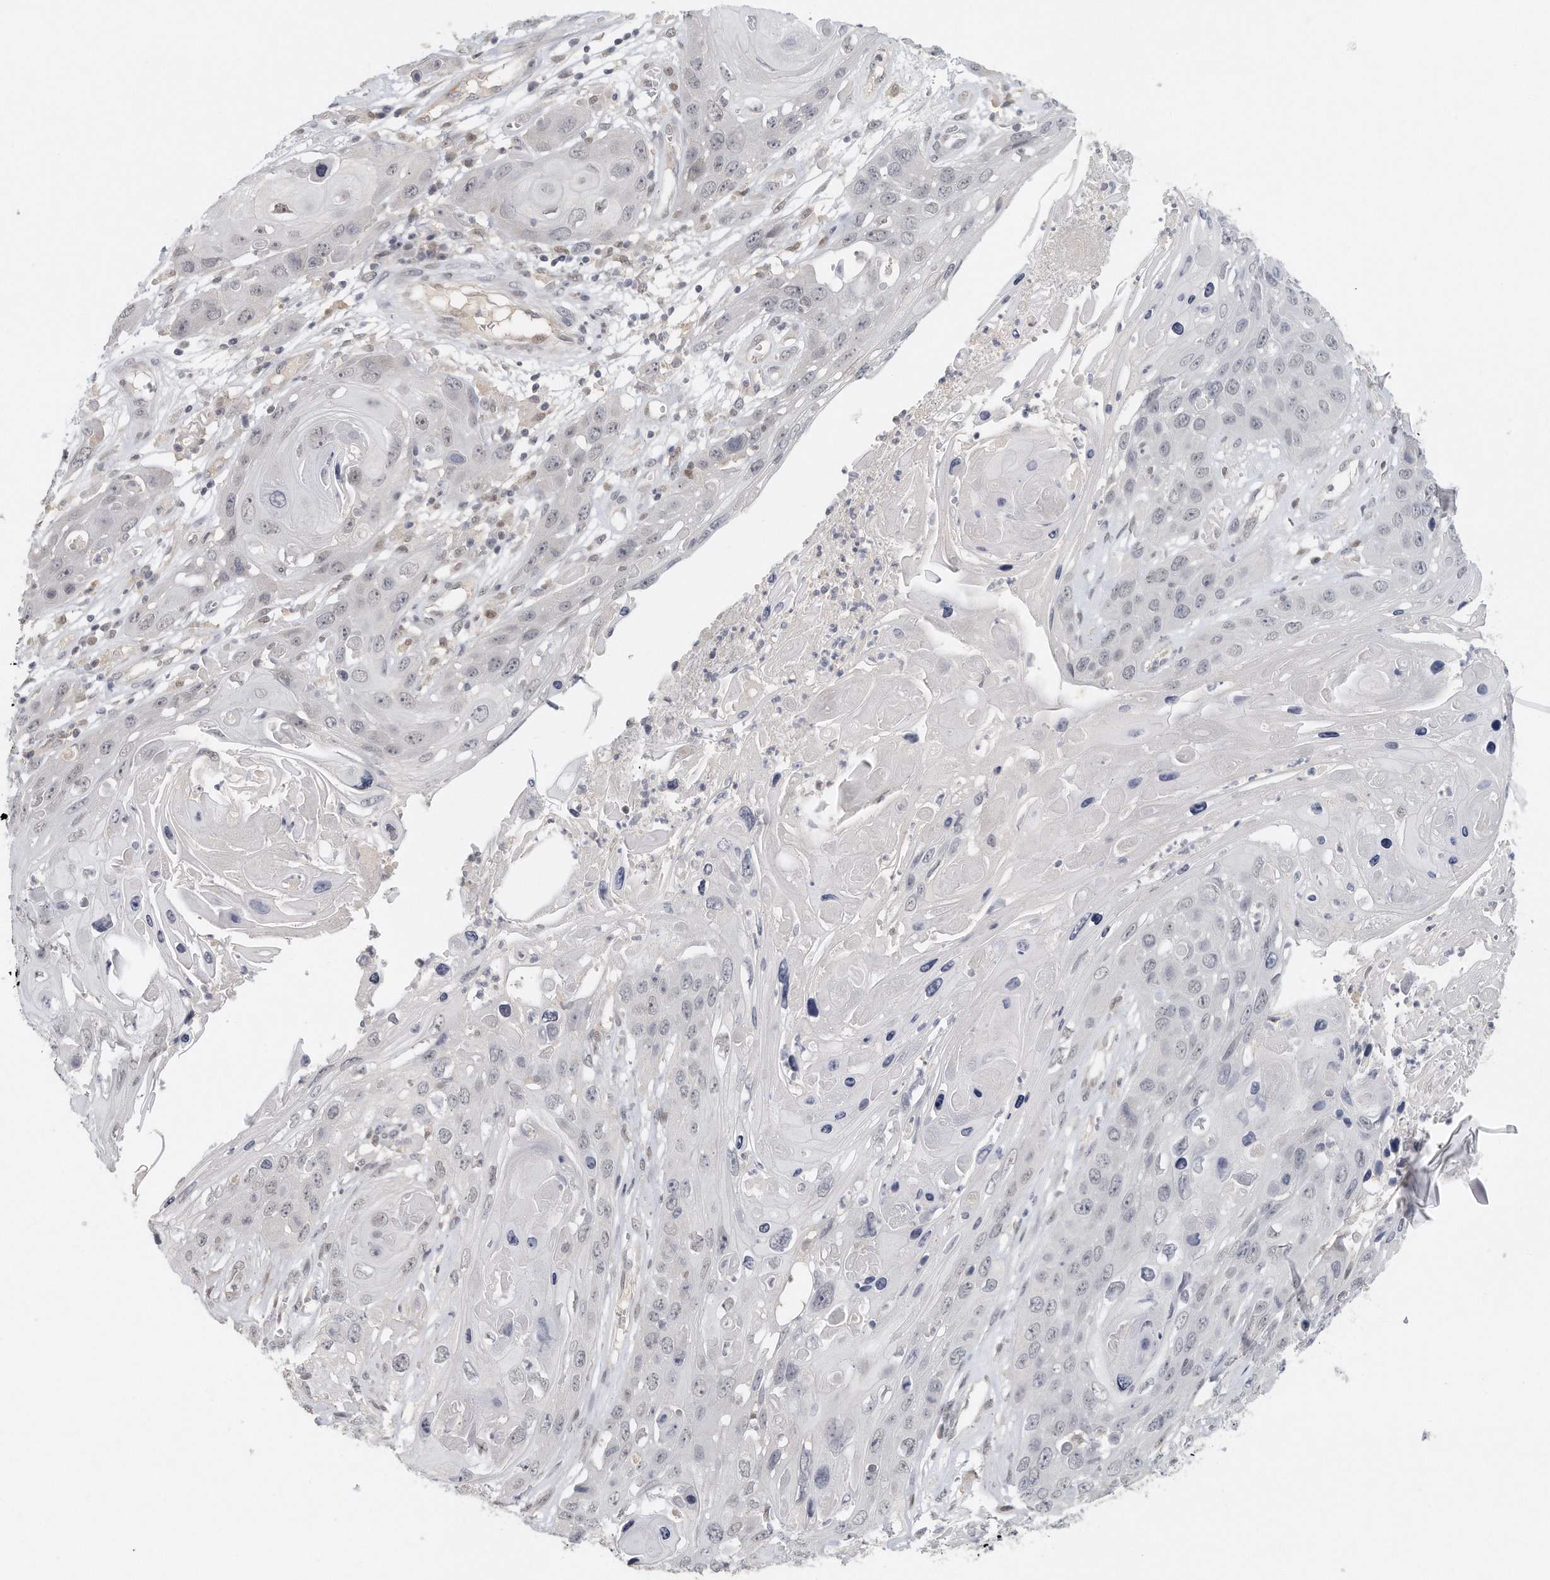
{"staining": {"intensity": "weak", "quantity": "<25%", "location": "nuclear"}, "tissue": "skin cancer", "cell_type": "Tumor cells", "image_type": "cancer", "snomed": [{"axis": "morphology", "description": "Squamous cell carcinoma, NOS"}, {"axis": "topography", "description": "Skin"}], "caption": "High magnification brightfield microscopy of skin cancer stained with DAB (brown) and counterstained with hematoxylin (blue): tumor cells show no significant staining.", "gene": "DDX43", "patient": {"sex": "male", "age": 55}}